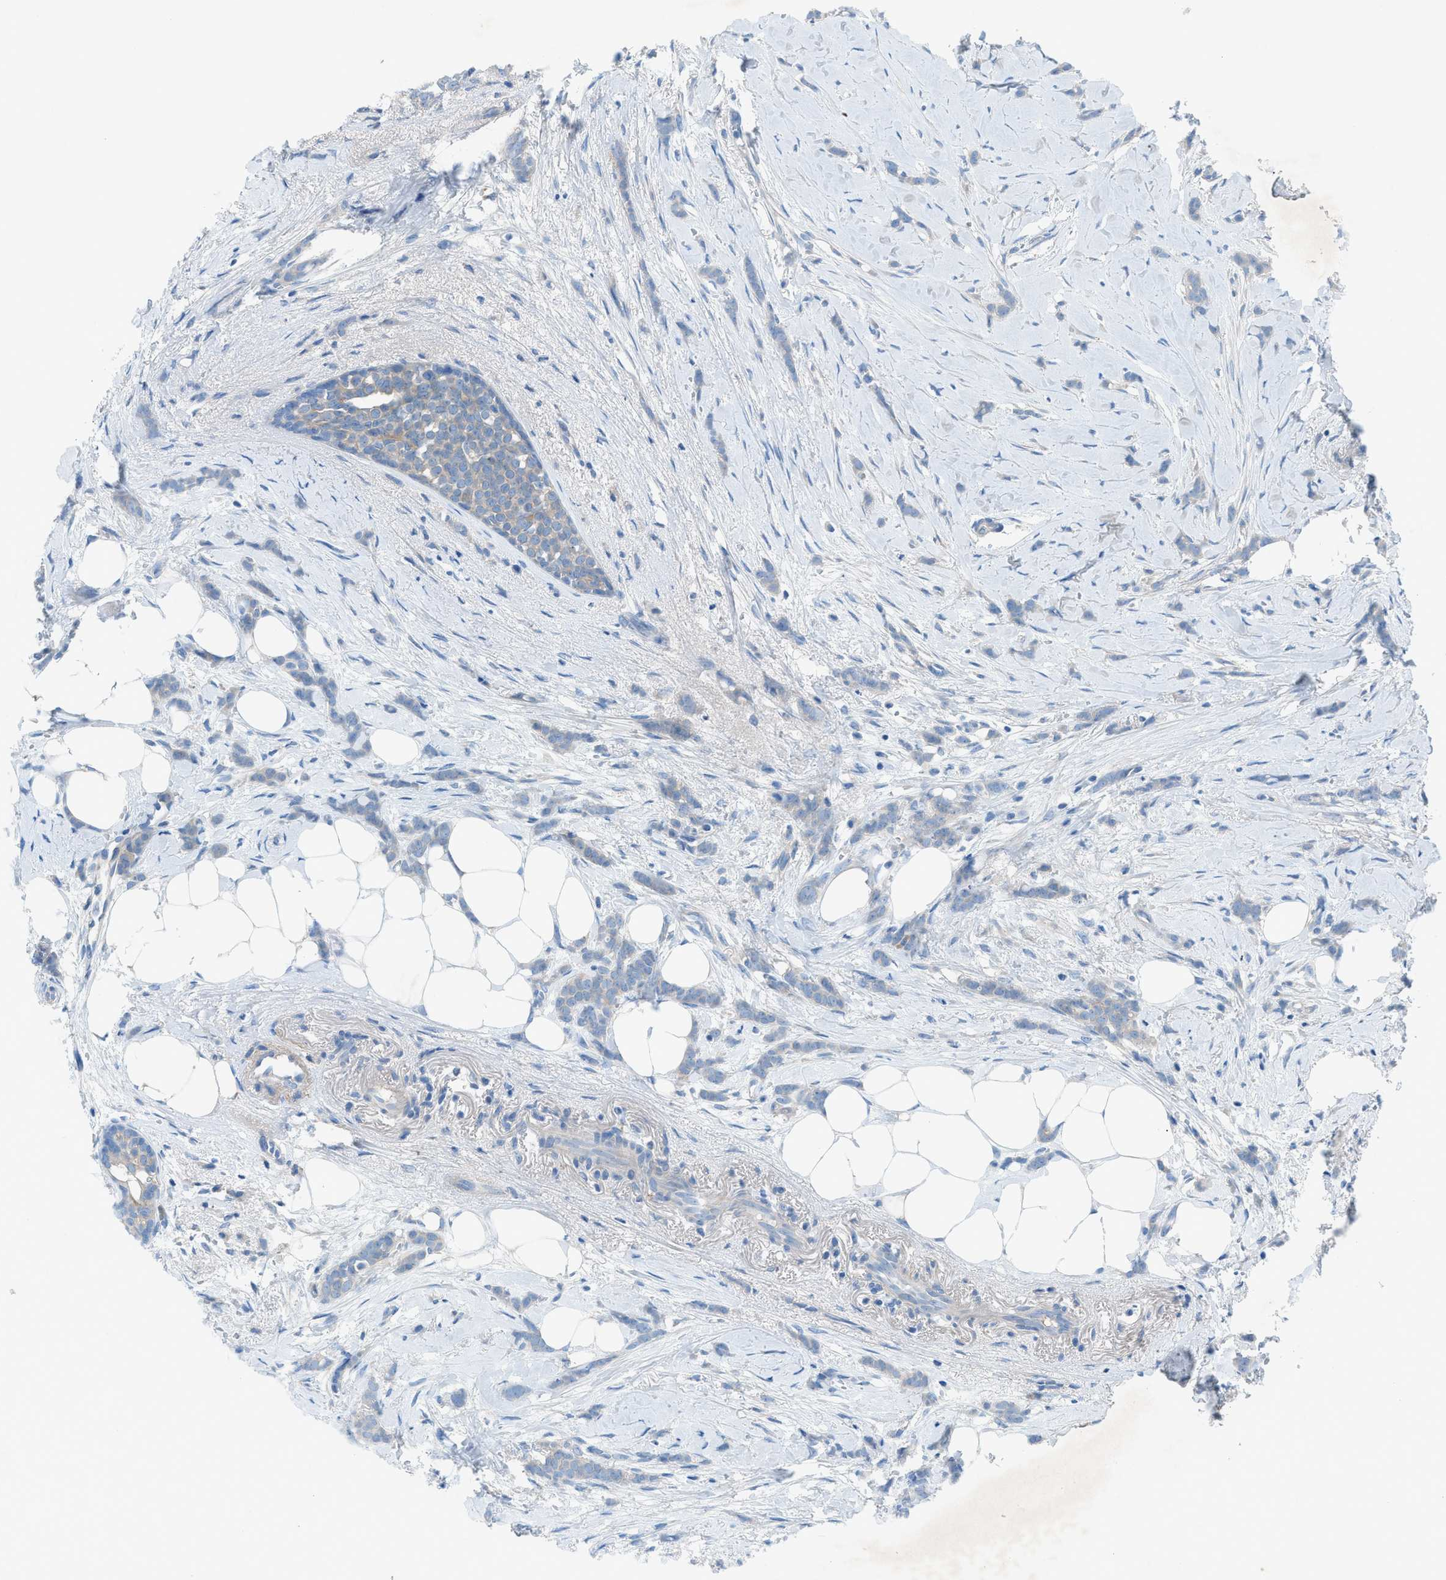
{"staining": {"intensity": "weak", "quantity": "<25%", "location": "cytoplasmic/membranous"}, "tissue": "breast cancer", "cell_type": "Tumor cells", "image_type": "cancer", "snomed": [{"axis": "morphology", "description": "Lobular carcinoma, in situ"}, {"axis": "morphology", "description": "Lobular carcinoma"}, {"axis": "topography", "description": "Breast"}], "caption": "High power microscopy image of an immunohistochemistry micrograph of lobular carcinoma (breast), revealing no significant staining in tumor cells. (DAB IHC, high magnification).", "gene": "C5AR2", "patient": {"sex": "female", "age": 41}}